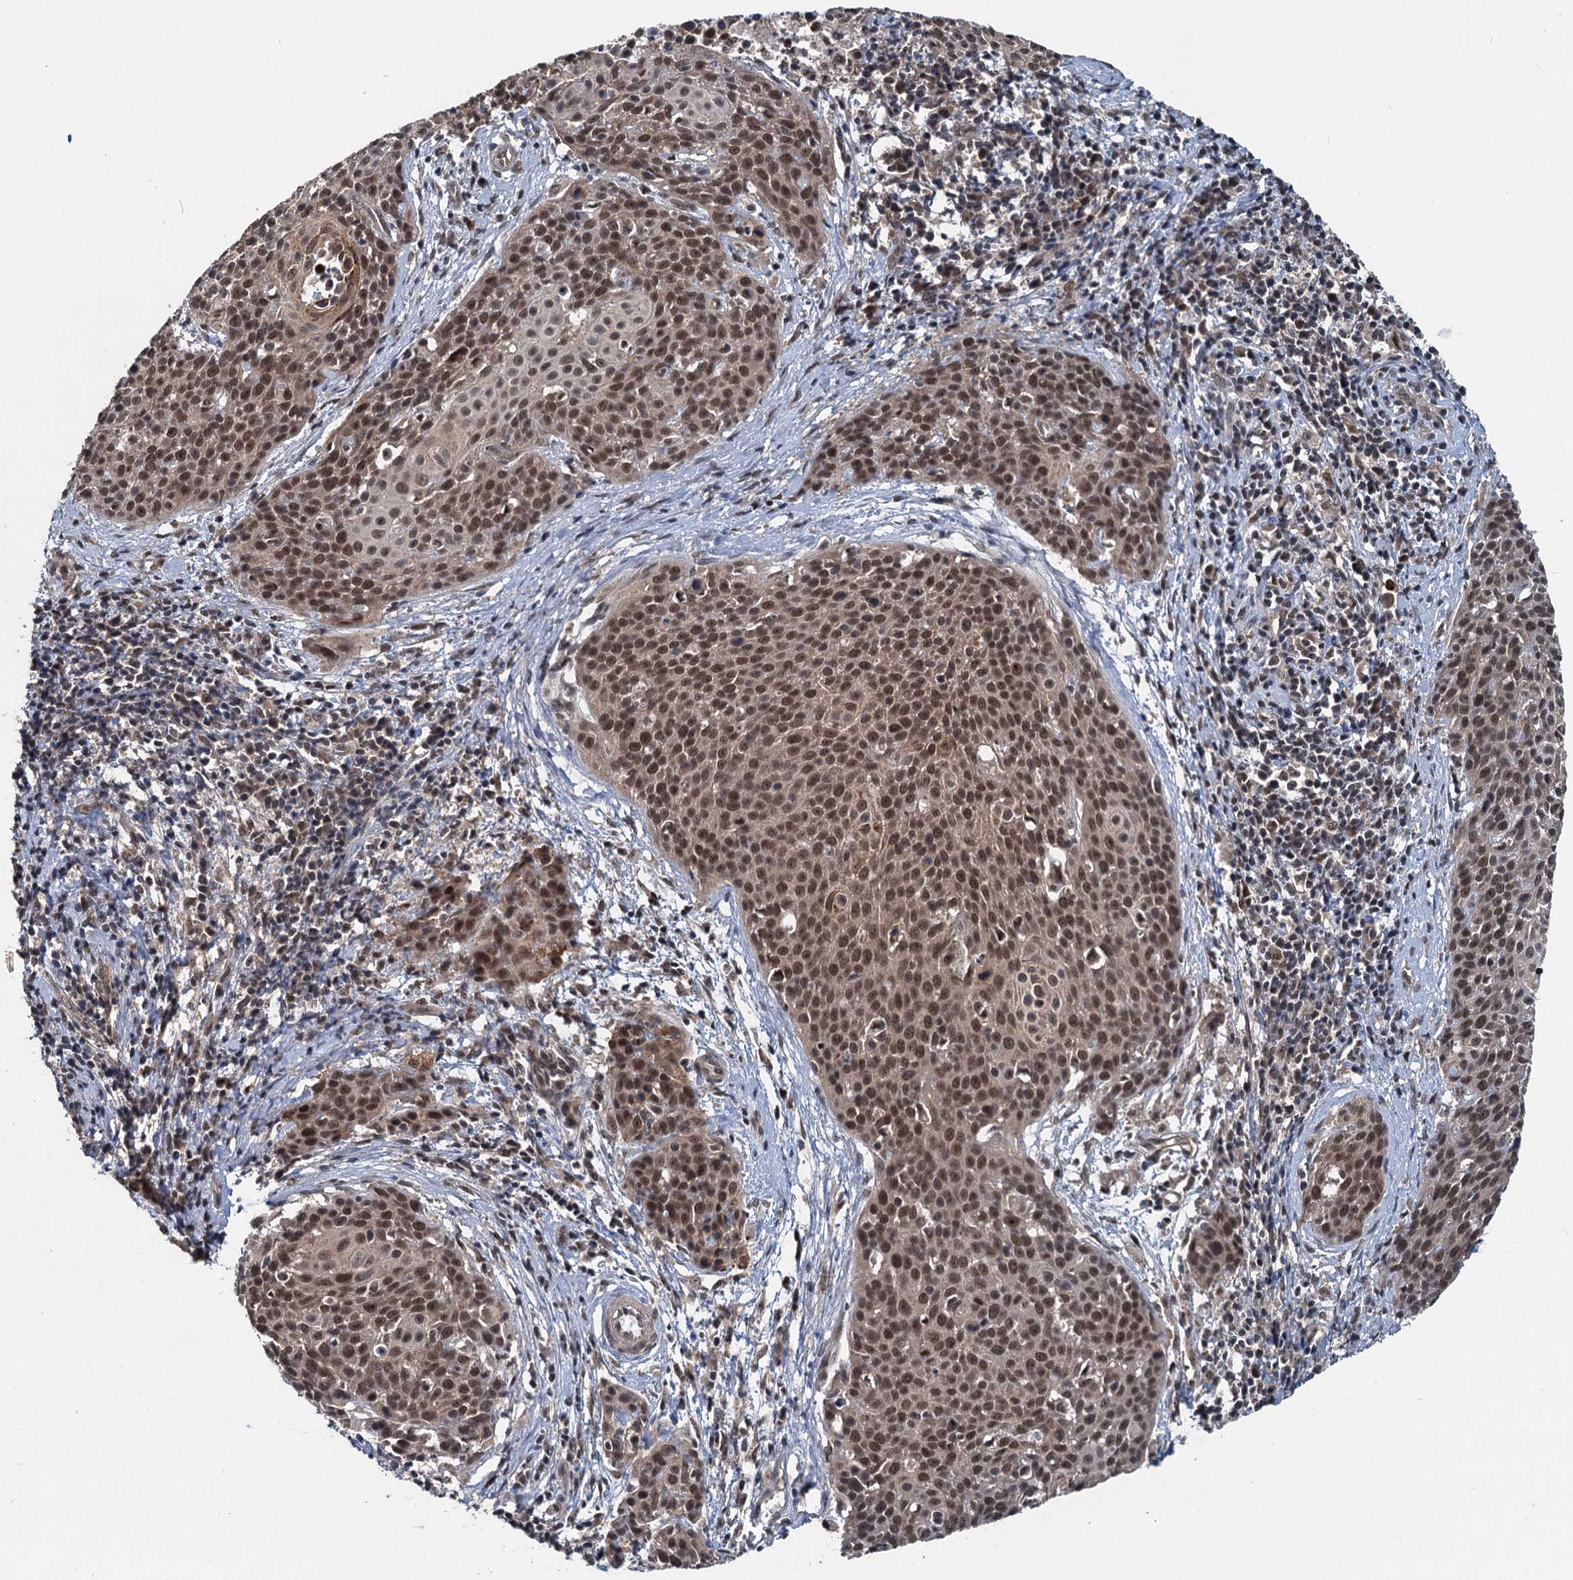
{"staining": {"intensity": "moderate", "quantity": ">75%", "location": "nuclear"}, "tissue": "cervical cancer", "cell_type": "Tumor cells", "image_type": "cancer", "snomed": [{"axis": "morphology", "description": "Squamous cell carcinoma, NOS"}, {"axis": "topography", "description": "Cervix"}], "caption": "This histopathology image demonstrates cervical cancer (squamous cell carcinoma) stained with IHC to label a protein in brown. The nuclear of tumor cells show moderate positivity for the protein. Nuclei are counter-stained blue.", "gene": "RITA1", "patient": {"sex": "female", "age": 38}}